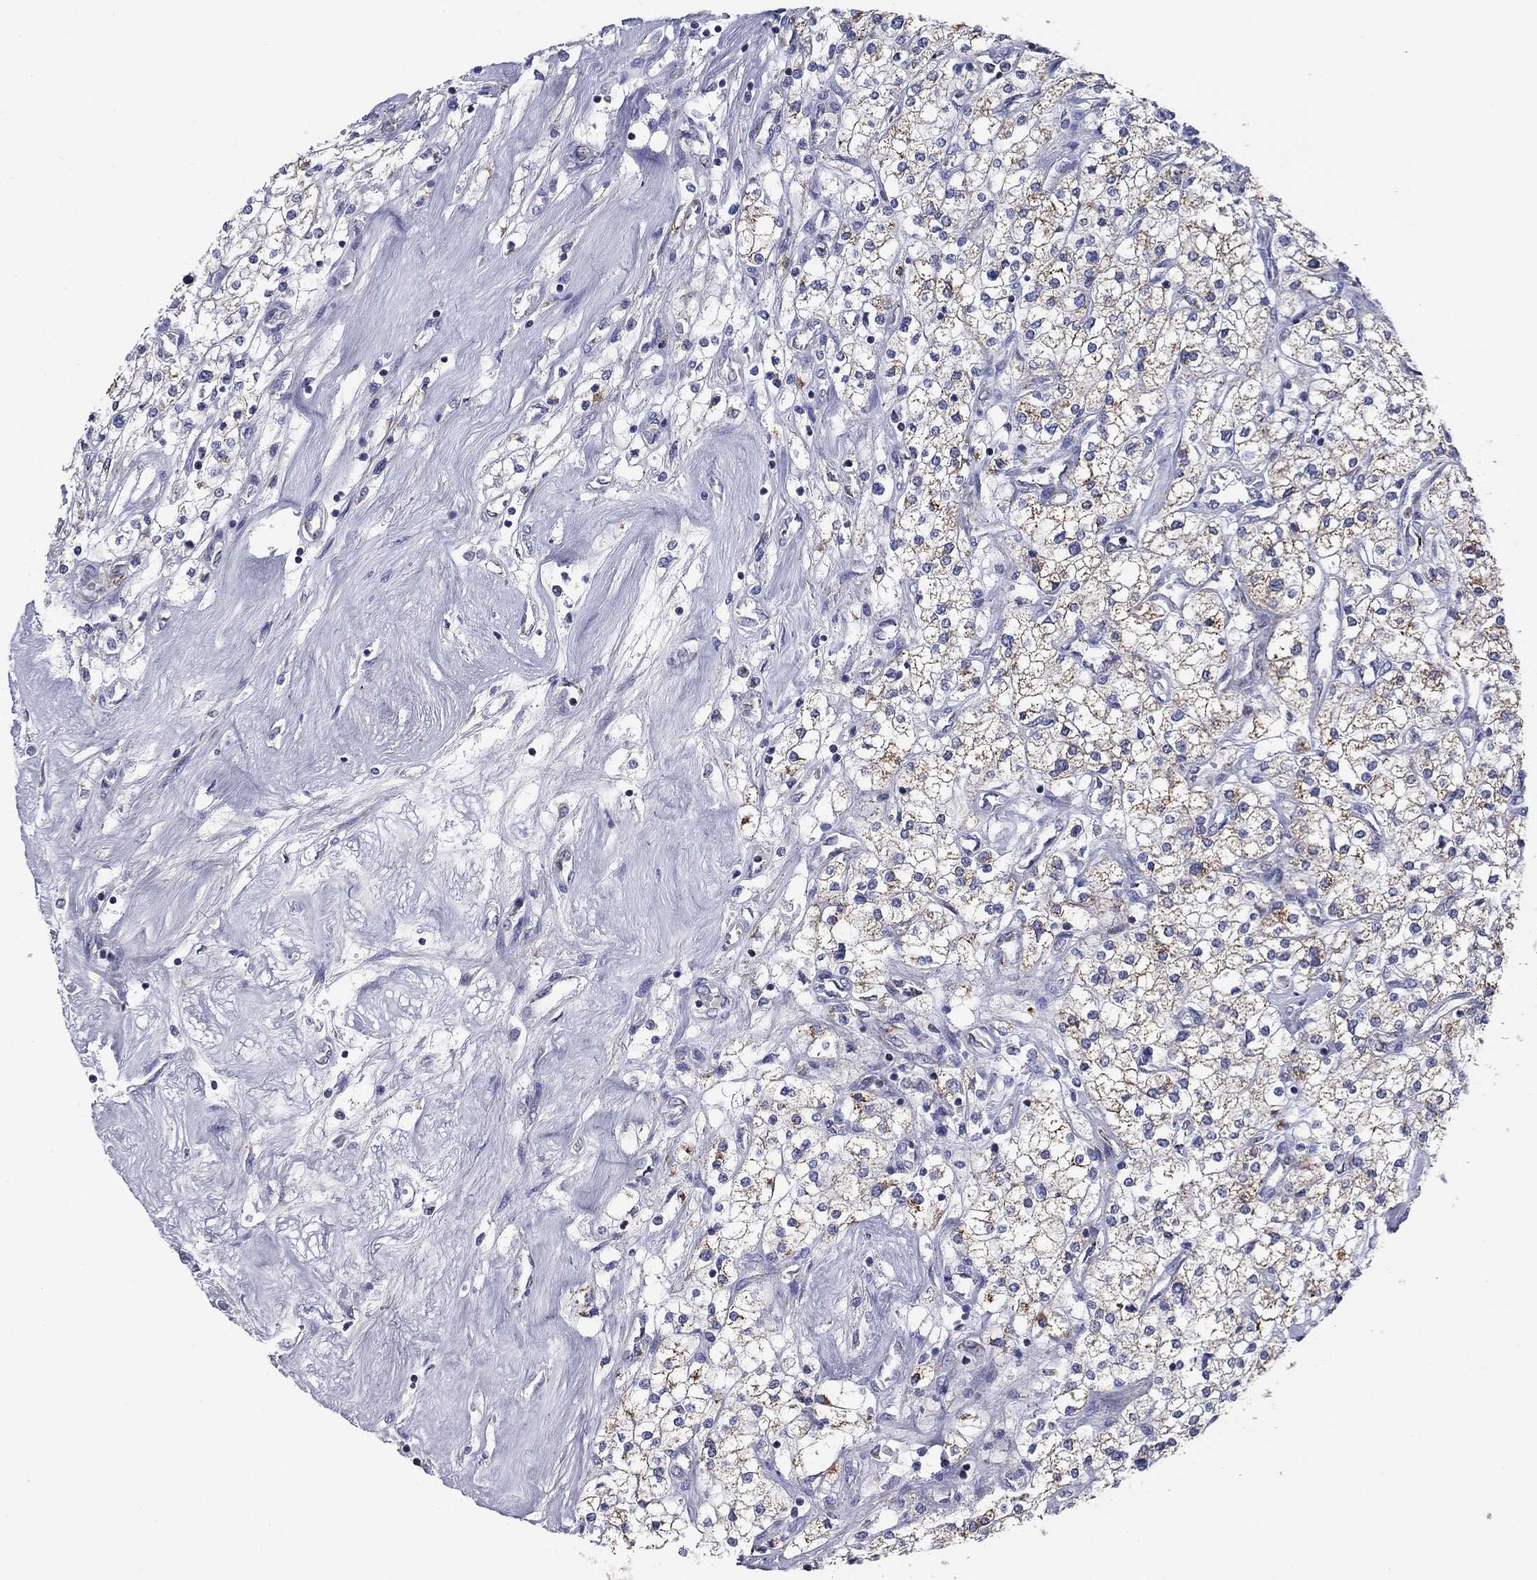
{"staining": {"intensity": "weak", "quantity": "25%-75%", "location": "cytoplasmic/membranous"}, "tissue": "renal cancer", "cell_type": "Tumor cells", "image_type": "cancer", "snomed": [{"axis": "morphology", "description": "Adenocarcinoma, NOS"}, {"axis": "topography", "description": "Kidney"}], "caption": "Protein expression analysis of renal adenocarcinoma exhibits weak cytoplasmic/membranous staining in approximately 25%-75% of tumor cells.", "gene": "NDUFA4L2", "patient": {"sex": "male", "age": 80}}